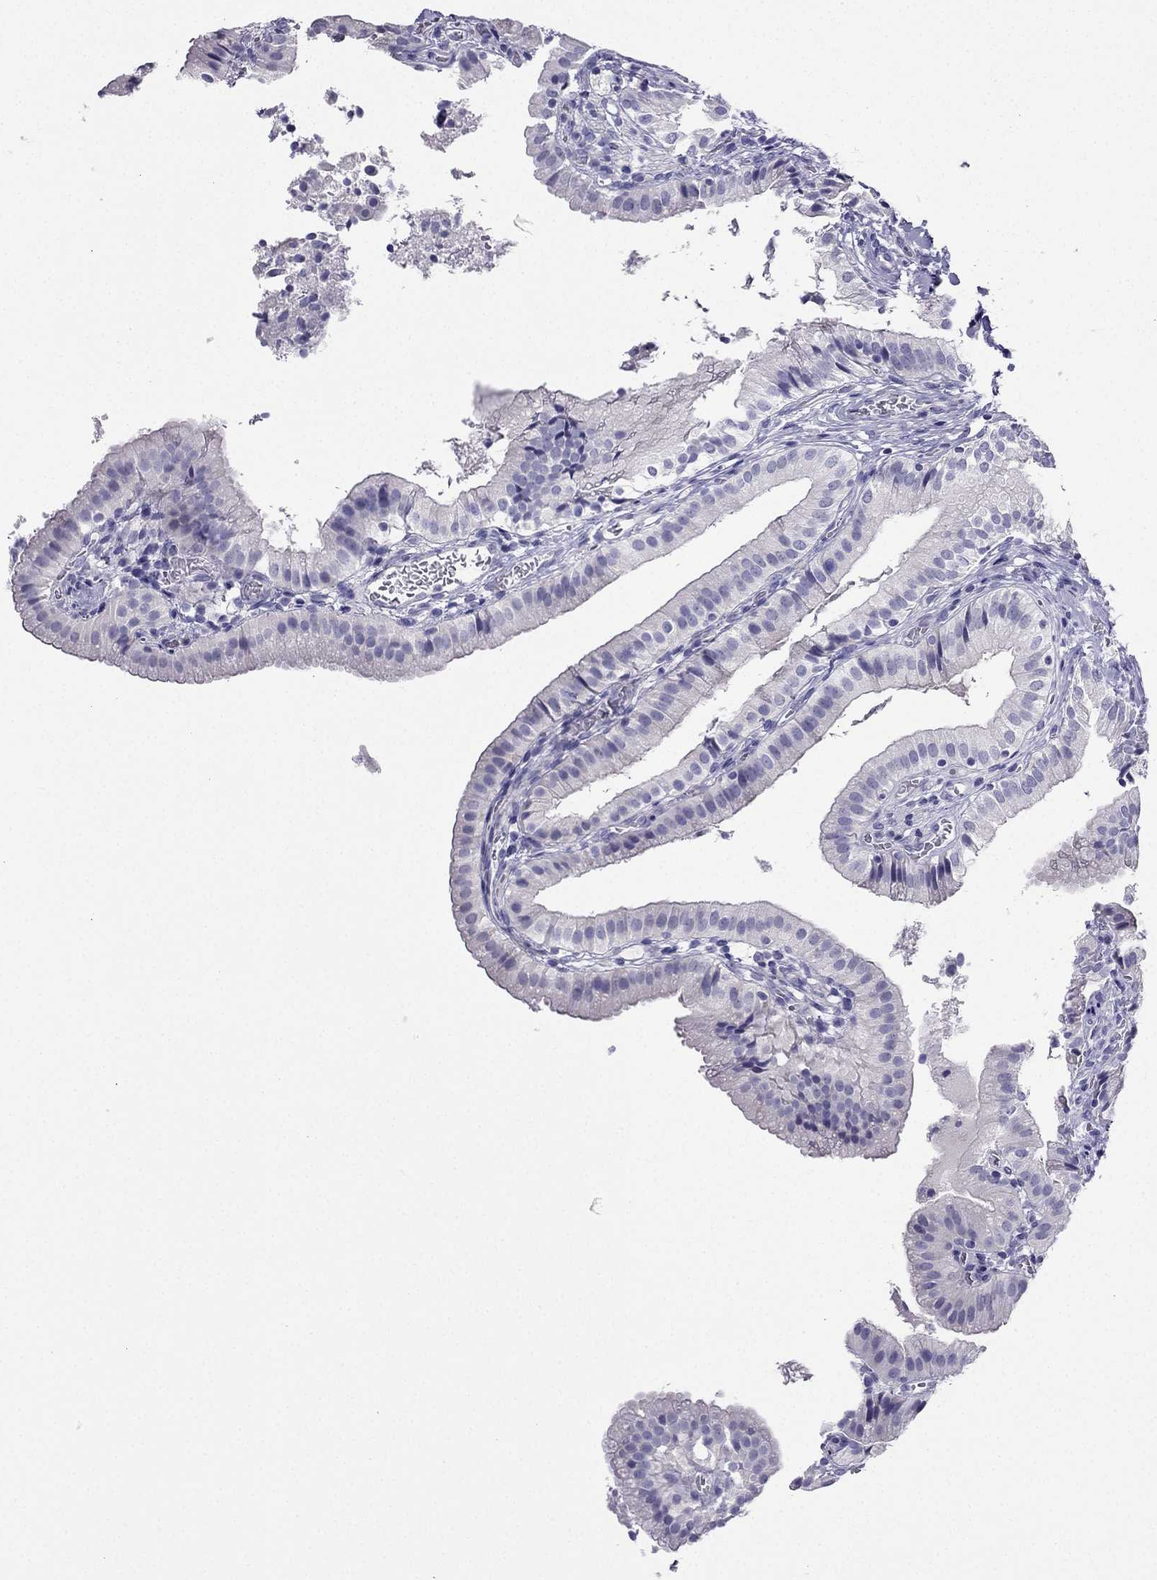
{"staining": {"intensity": "negative", "quantity": "none", "location": "none"}, "tissue": "gallbladder", "cell_type": "Glandular cells", "image_type": "normal", "snomed": [{"axis": "morphology", "description": "Normal tissue, NOS"}, {"axis": "topography", "description": "Gallbladder"}], "caption": "Normal gallbladder was stained to show a protein in brown. There is no significant staining in glandular cells.", "gene": "KCNJ10", "patient": {"sex": "female", "age": 47}}